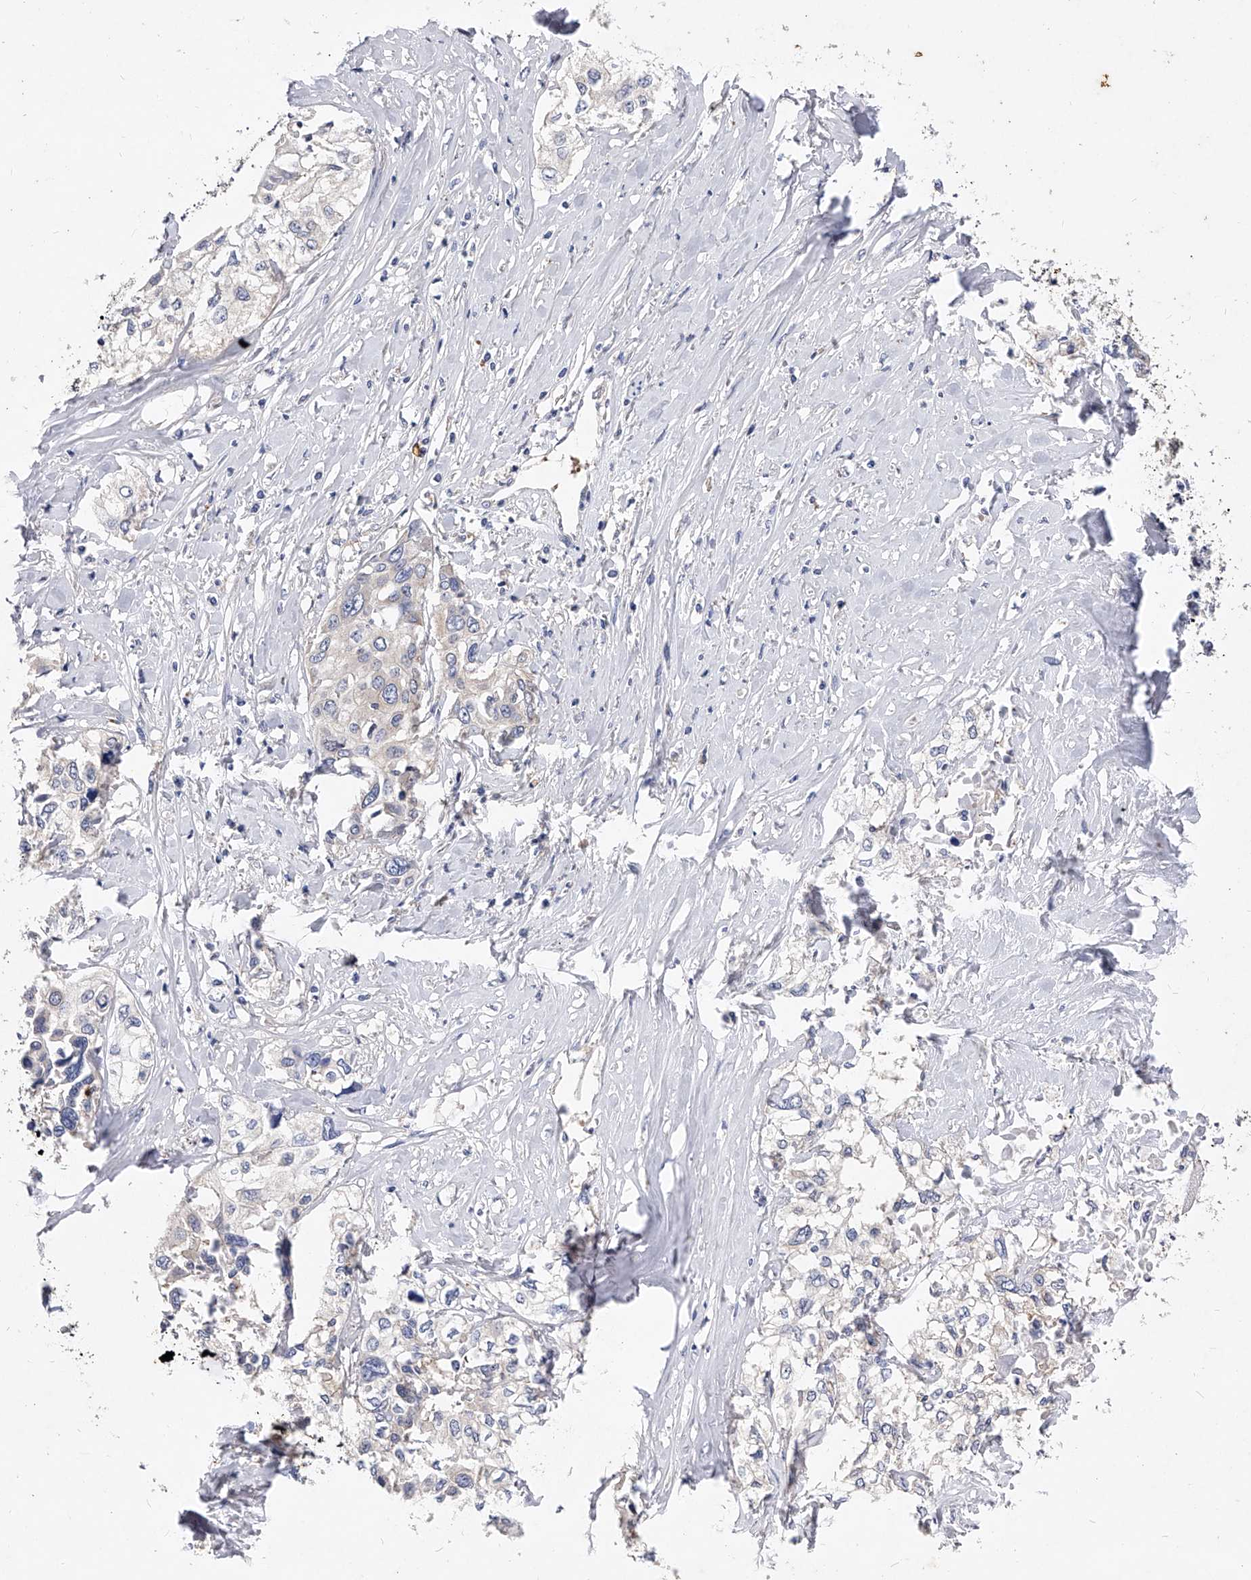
{"staining": {"intensity": "negative", "quantity": "none", "location": "none"}, "tissue": "cervical cancer", "cell_type": "Tumor cells", "image_type": "cancer", "snomed": [{"axis": "morphology", "description": "Squamous cell carcinoma, NOS"}, {"axis": "topography", "description": "Cervix"}], "caption": "Immunohistochemistry image of cervical squamous cell carcinoma stained for a protein (brown), which displays no positivity in tumor cells. The staining was performed using DAB to visualize the protein expression in brown, while the nuclei were stained in blue with hematoxylin (Magnification: 20x).", "gene": "PPP5C", "patient": {"sex": "female", "age": 31}}